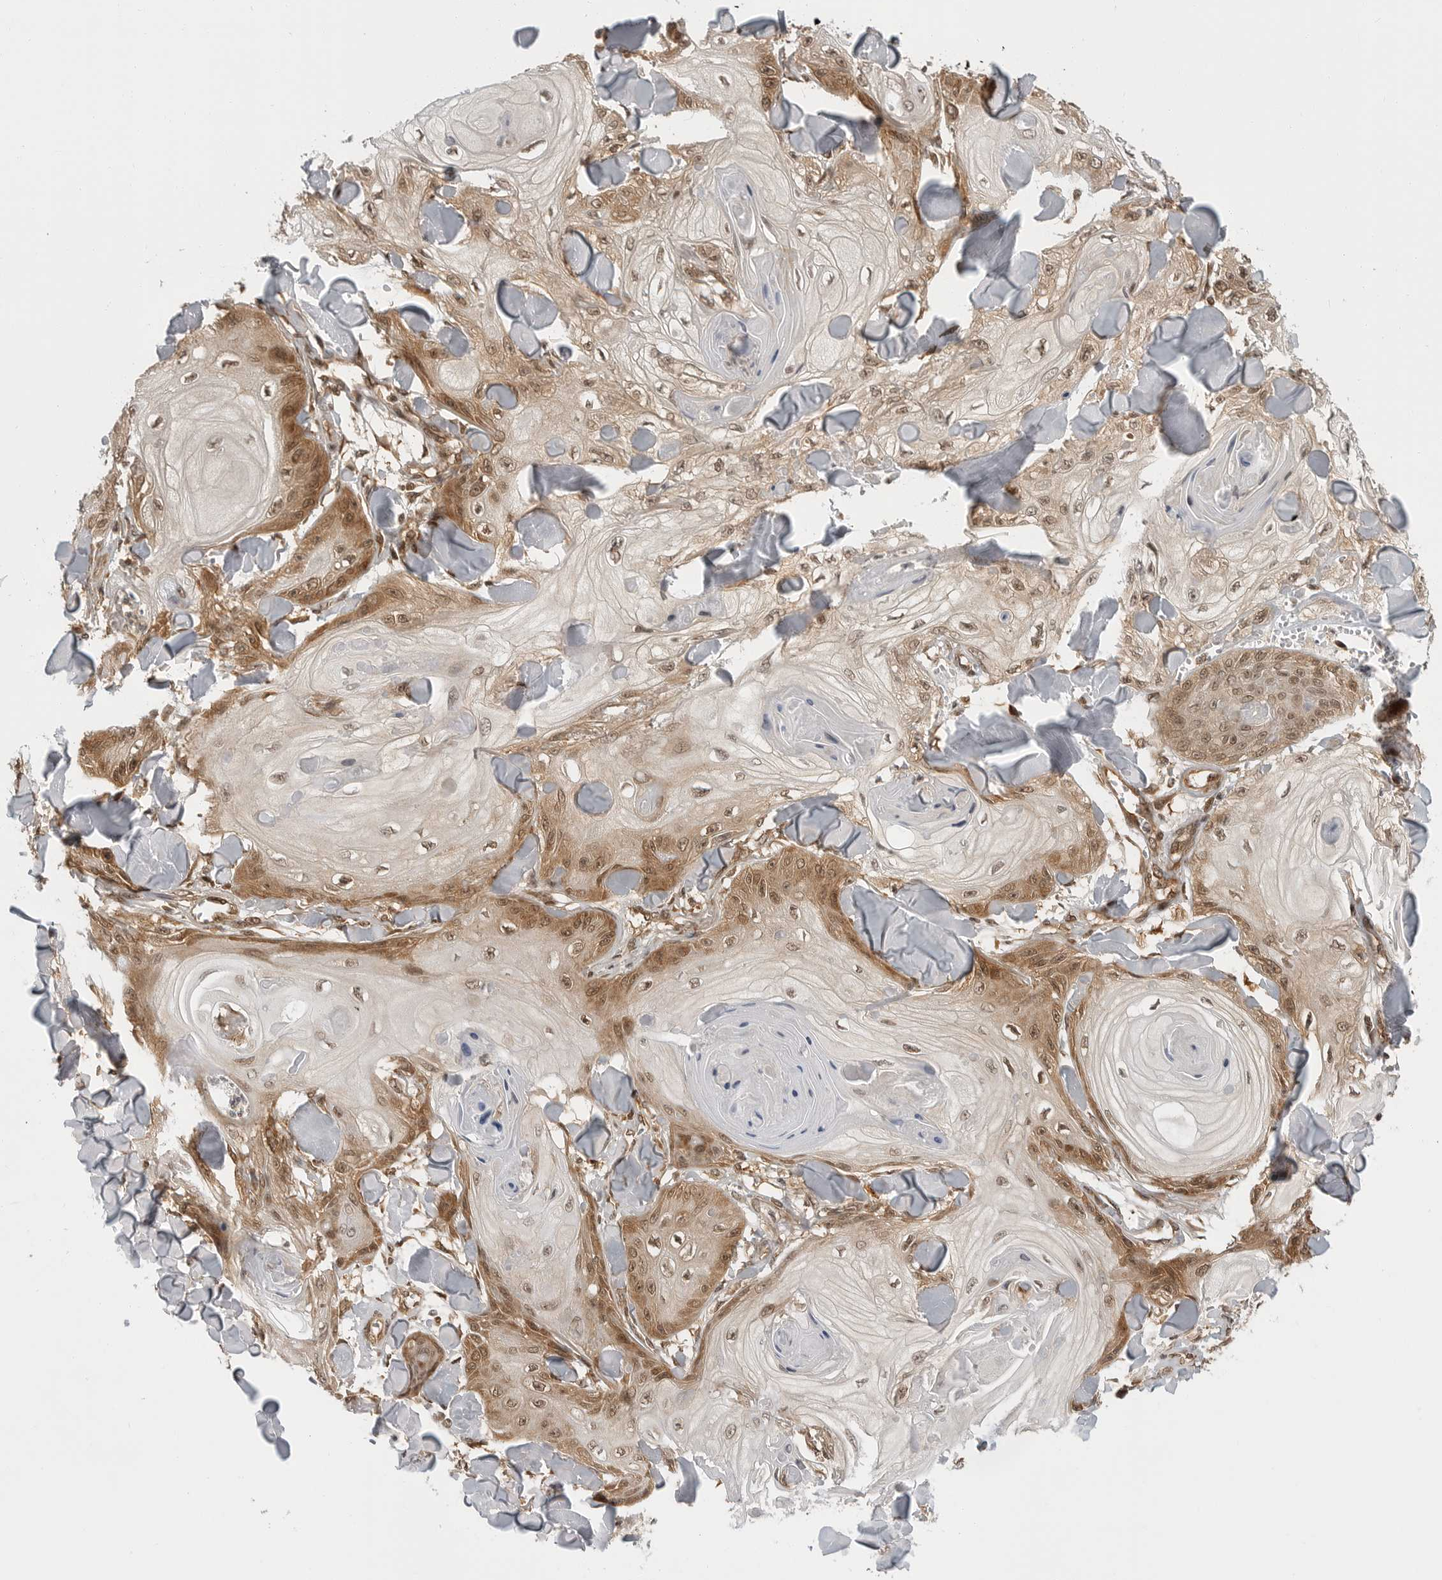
{"staining": {"intensity": "moderate", "quantity": ">75%", "location": "cytoplasmic/membranous,nuclear"}, "tissue": "skin cancer", "cell_type": "Tumor cells", "image_type": "cancer", "snomed": [{"axis": "morphology", "description": "Squamous cell carcinoma, NOS"}, {"axis": "topography", "description": "Skin"}], "caption": "Immunohistochemical staining of squamous cell carcinoma (skin) exhibits medium levels of moderate cytoplasmic/membranous and nuclear protein positivity in approximately >75% of tumor cells. (brown staining indicates protein expression, while blue staining denotes nuclei).", "gene": "SZRD1", "patient": {"sex": "male", "age": 74}}